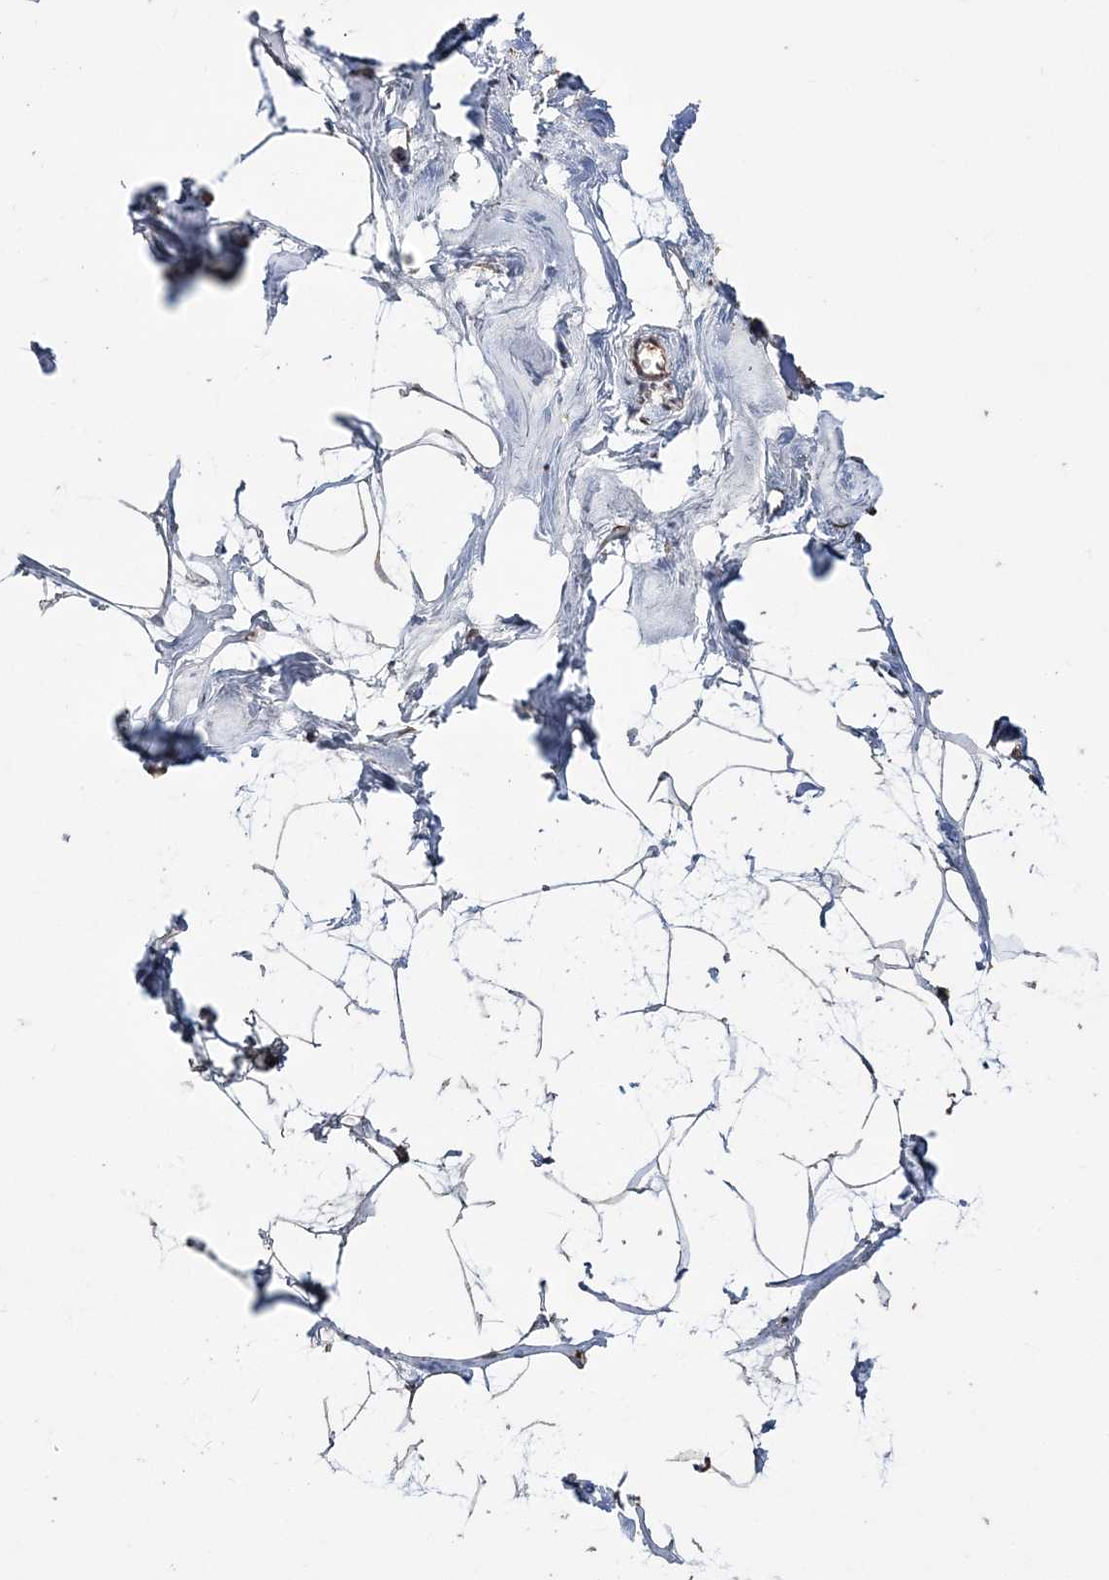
{"staining": {"intensity": "moderate", "quantity": "<25%", "location": "cytoplasmic/membranous"}, "tissue": "breast", "cell_type": "Adipocytes", "image_type": "normal", "snomed": [{"axis": "morphology", "description": "Normal tissue, NOS"}, {"axis": "morphology", "description": "Lobular carcinoma"}, {"axis": "topography", "description": "Breast"}], "caption": "The image displays staining of normal breast, revealing moderate cytoplasmic/membranous protein staining (brown color) within adipocytes. (DAB (3,3'-diaminobenzidine) = brown stain, brightfield microscopy at high magnification).", "gene": "POC5", "patient": {"sex": "female", "age": 62}}